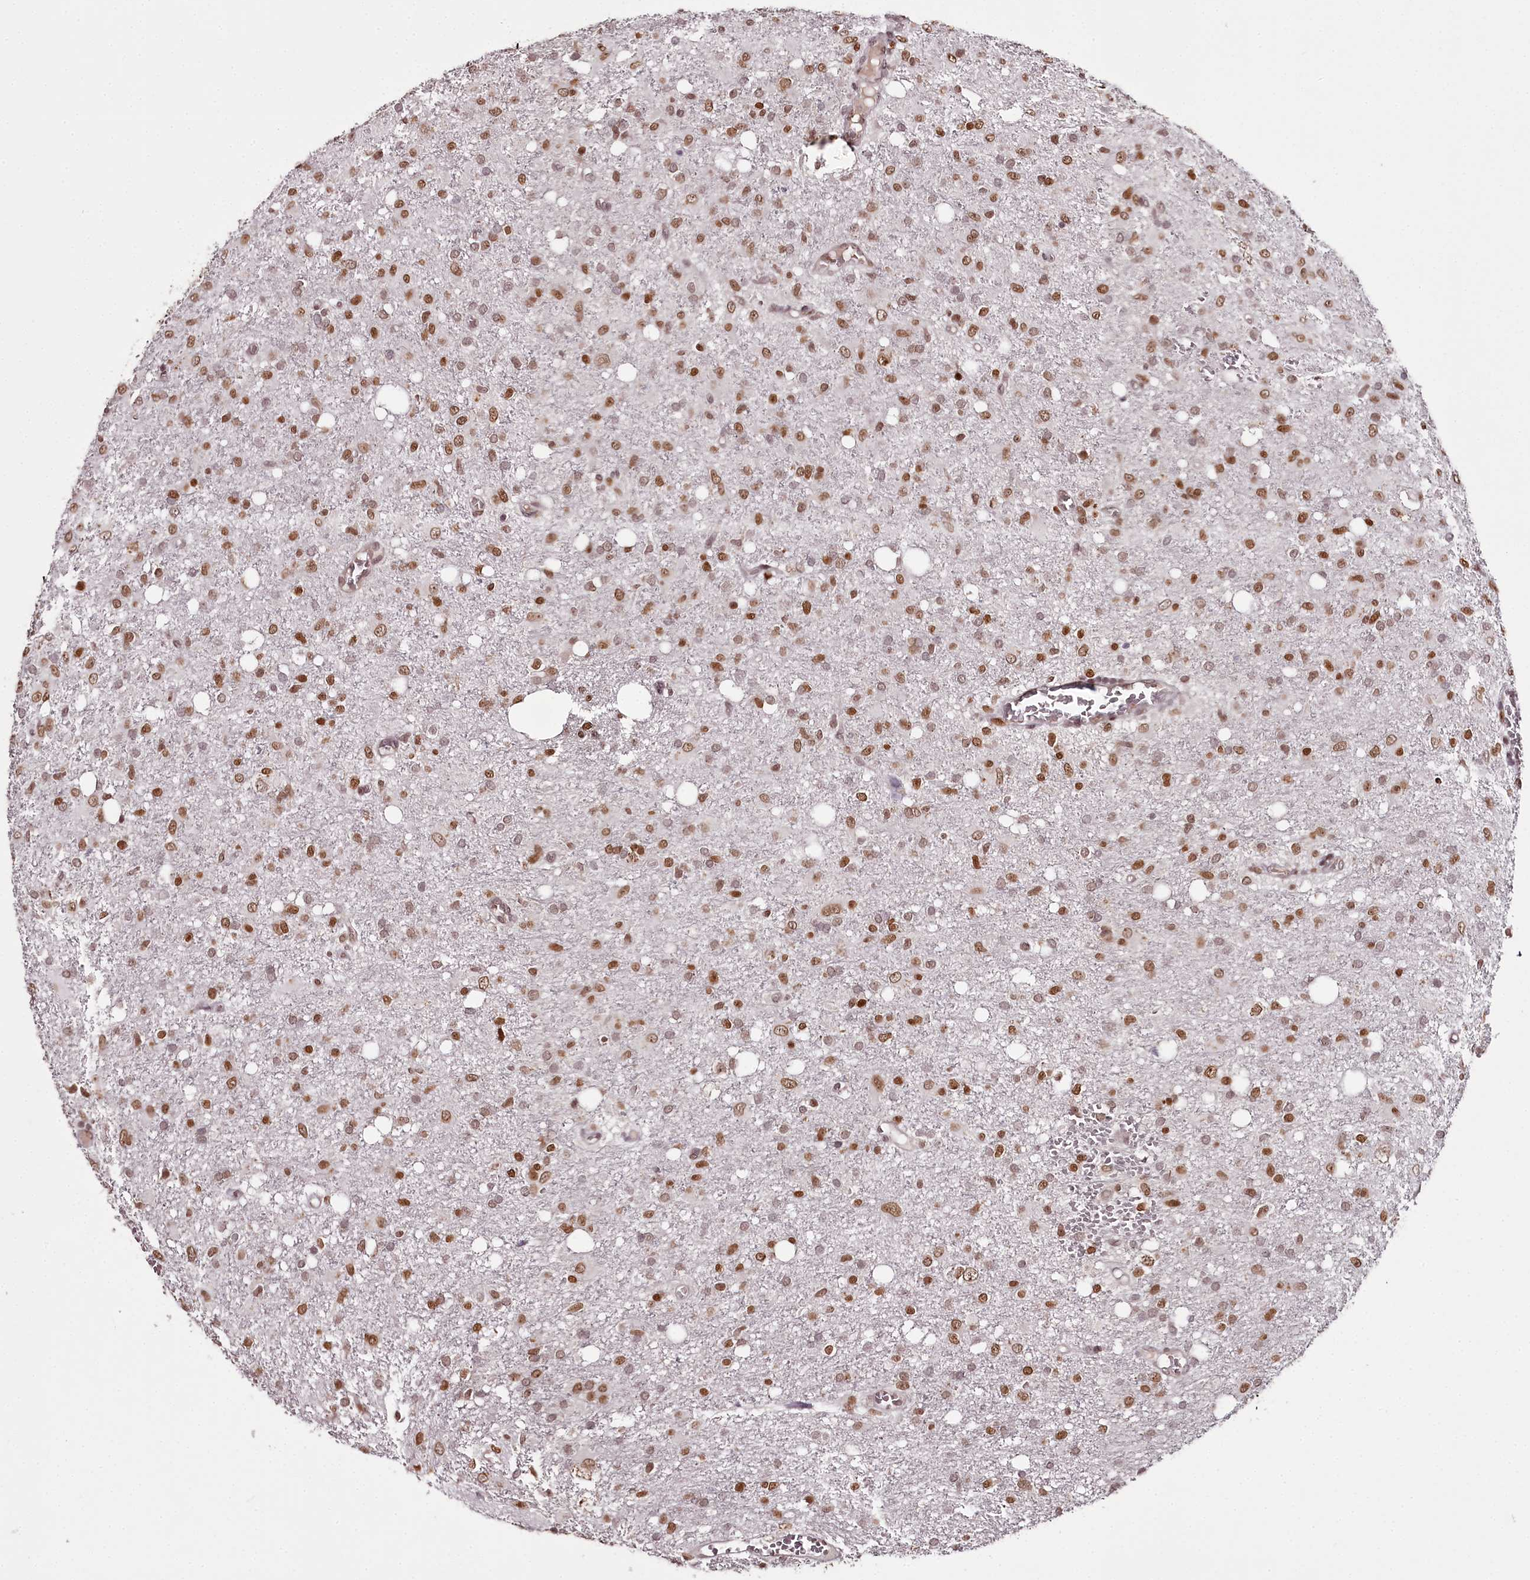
{"staining": {"intensity": "moderate", "quantity": ">75%", "location": "nuclear"}, "tissue": "glioma", "cell_type": "Tumor cells", "image_type": "cancer", "snomed": [{"axis": "morphology", "description": "Glioma, malignant, High grade"}, {"axis": "topography", "description": "Brain"}], "caption": "Tumor cells show medium levels of moderate nuclear staining in about >75% of cells in human high-grade glioma (malignant).", "gene": "THYN1", "patient": {"sex": "female", "age": 59}}